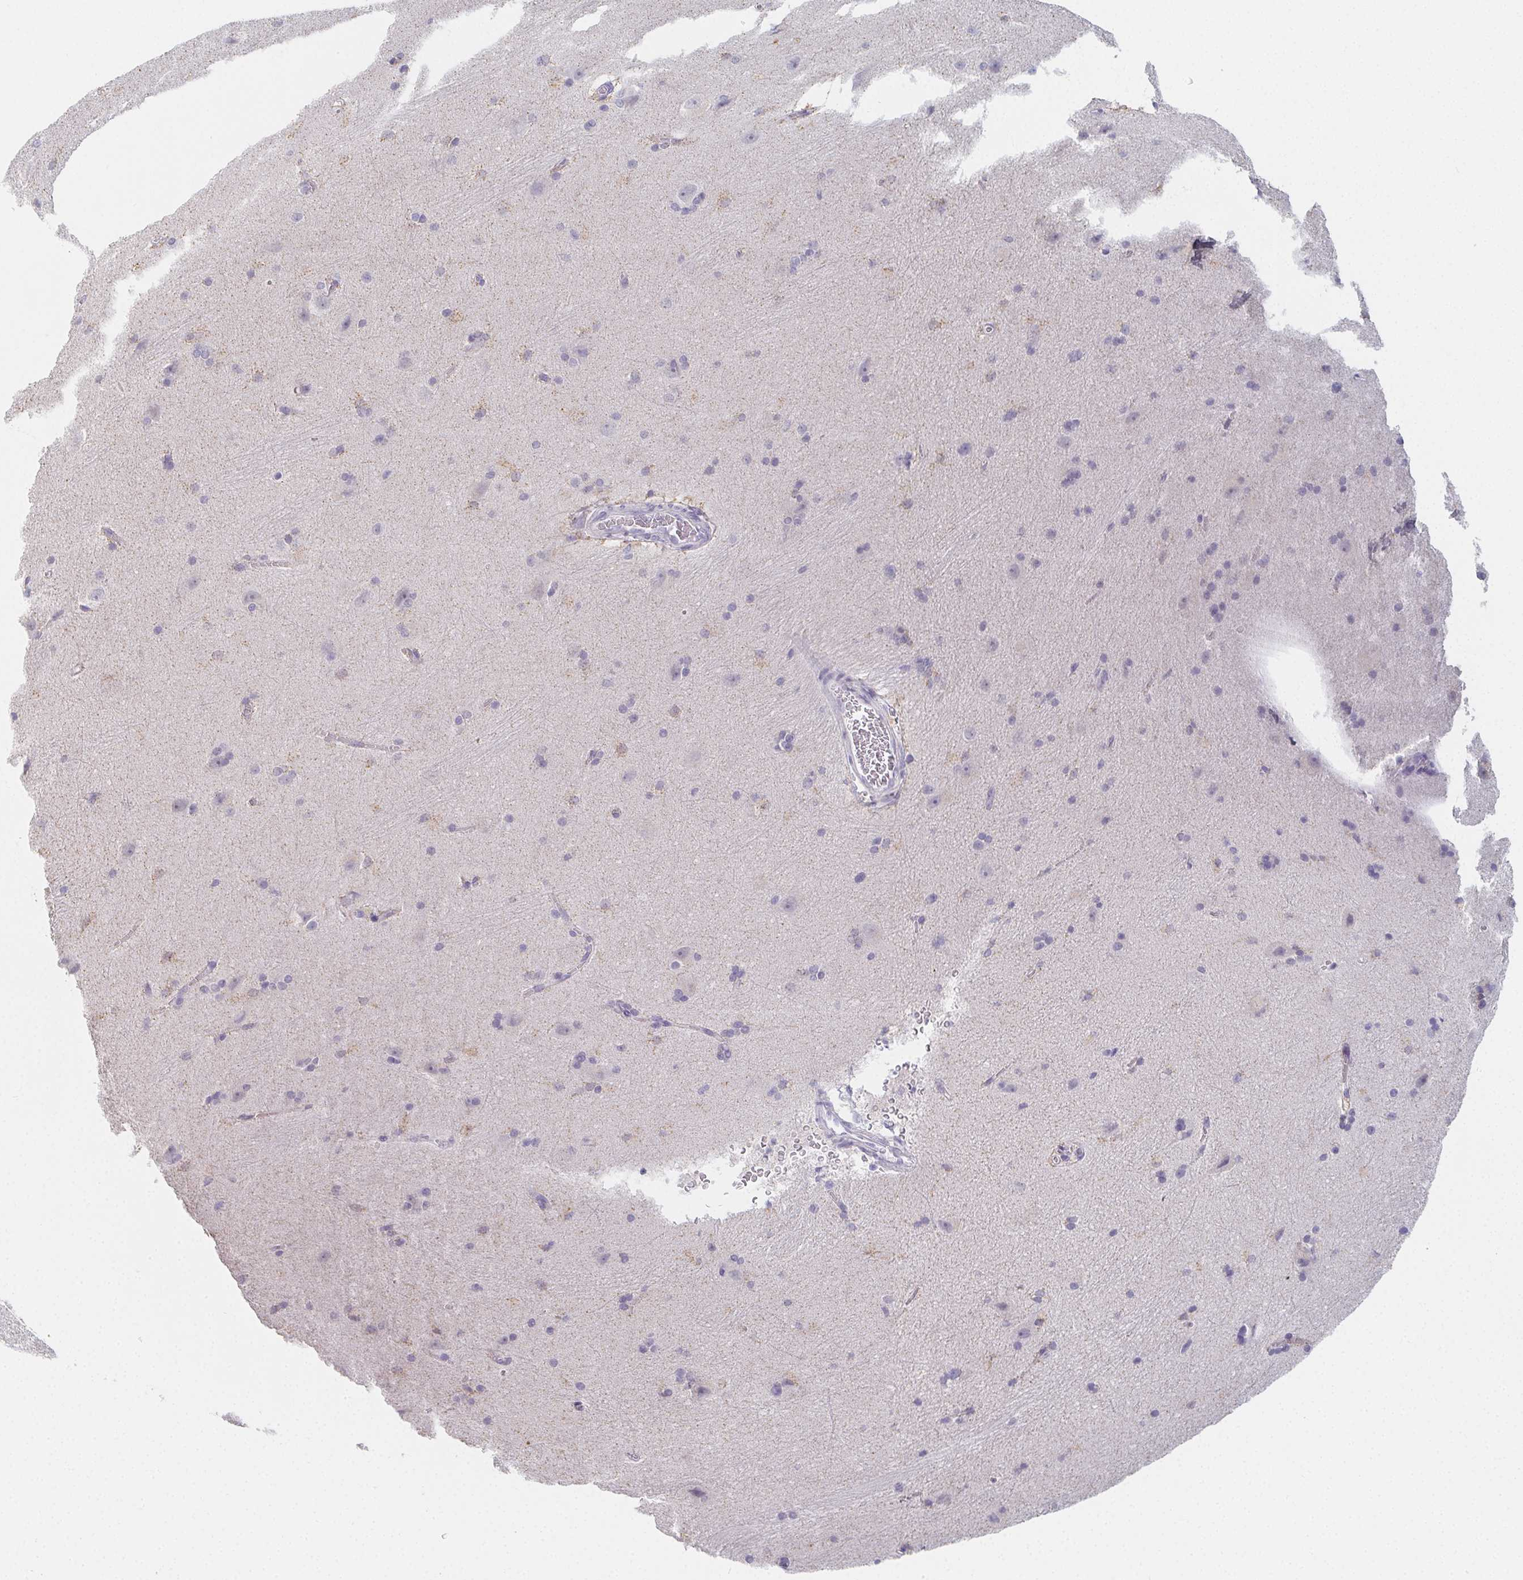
{"staining": {"intensity": "negative", "quantity": "none", "location": "none"}, "tissue": "hippocampus", "cell_type": "Glial cells", "image_type": "normal", "snomed": [{"axis": "morphology", "description": "Normal tissue, NOS"}, {"axis": "topography", "description": "Cerebral cortex"}, {"axis": "topography", "description": "Hippocampus"}], "caption": "IHC of normal hippocampus reveals no positivity in glial cells.", "gene": "GLIPR1L1", "patient": {"sex": "female", "age": 19}}